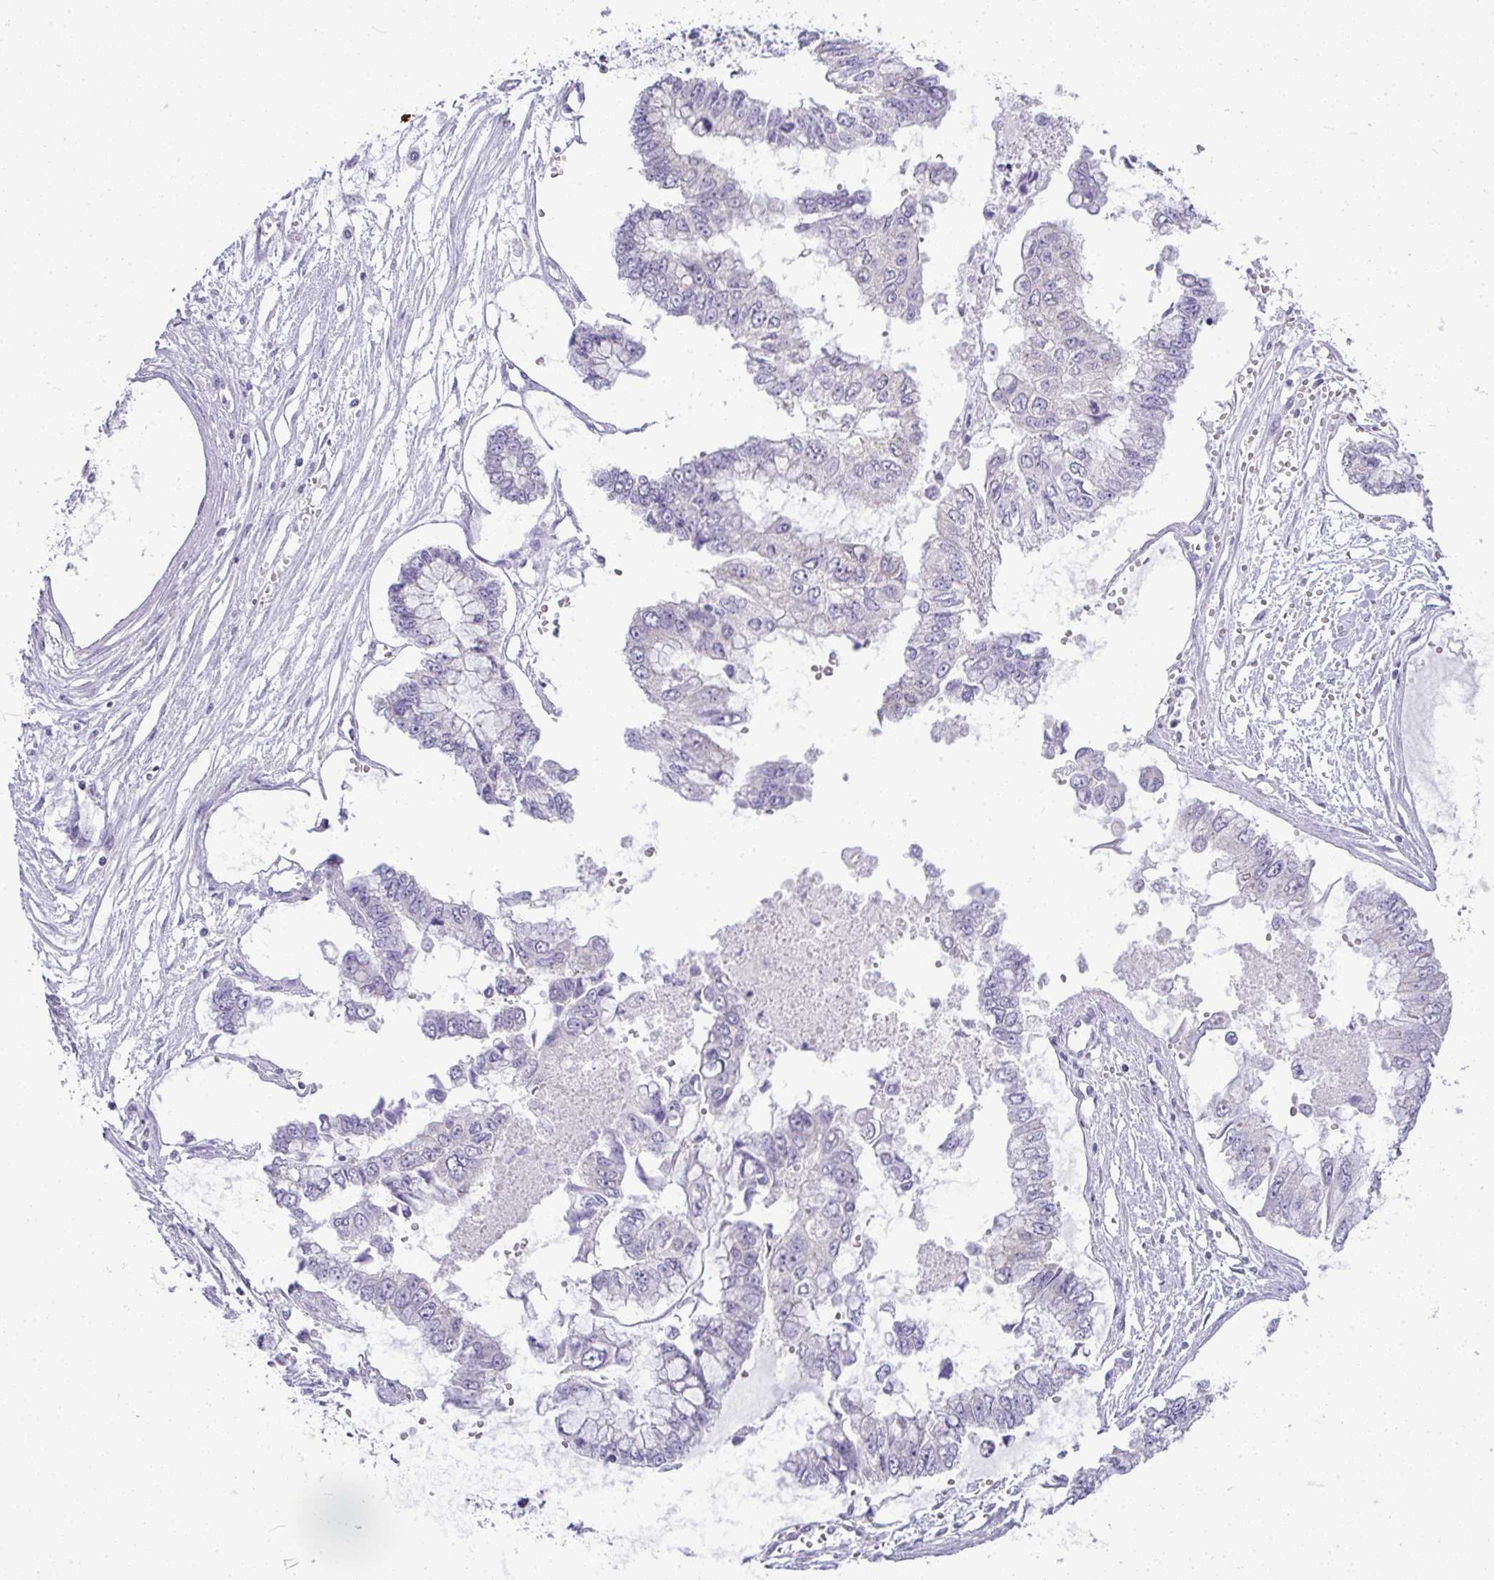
{"staining": {"intensity": "negative", "quantity": "none", "location": "none"}, "tissue": "ovarian cancer", "cell_type": "Tumor cells", "image_type": "cancer", "snomed": [{"axis": "morphology", "description": "Cystadenocarcinoma, mucinous, NOS"}, {"axis": "topography", "description": "Ovary"}], "caption": "This is a micrograph of immunohistochemistry (IHC) staining of ovarian cancer (mucinous cystadenocarcinoma), which shows no expression in tumor cells.", "gene": "LIPE", "patient": {"sex": "female", "age": 72}}